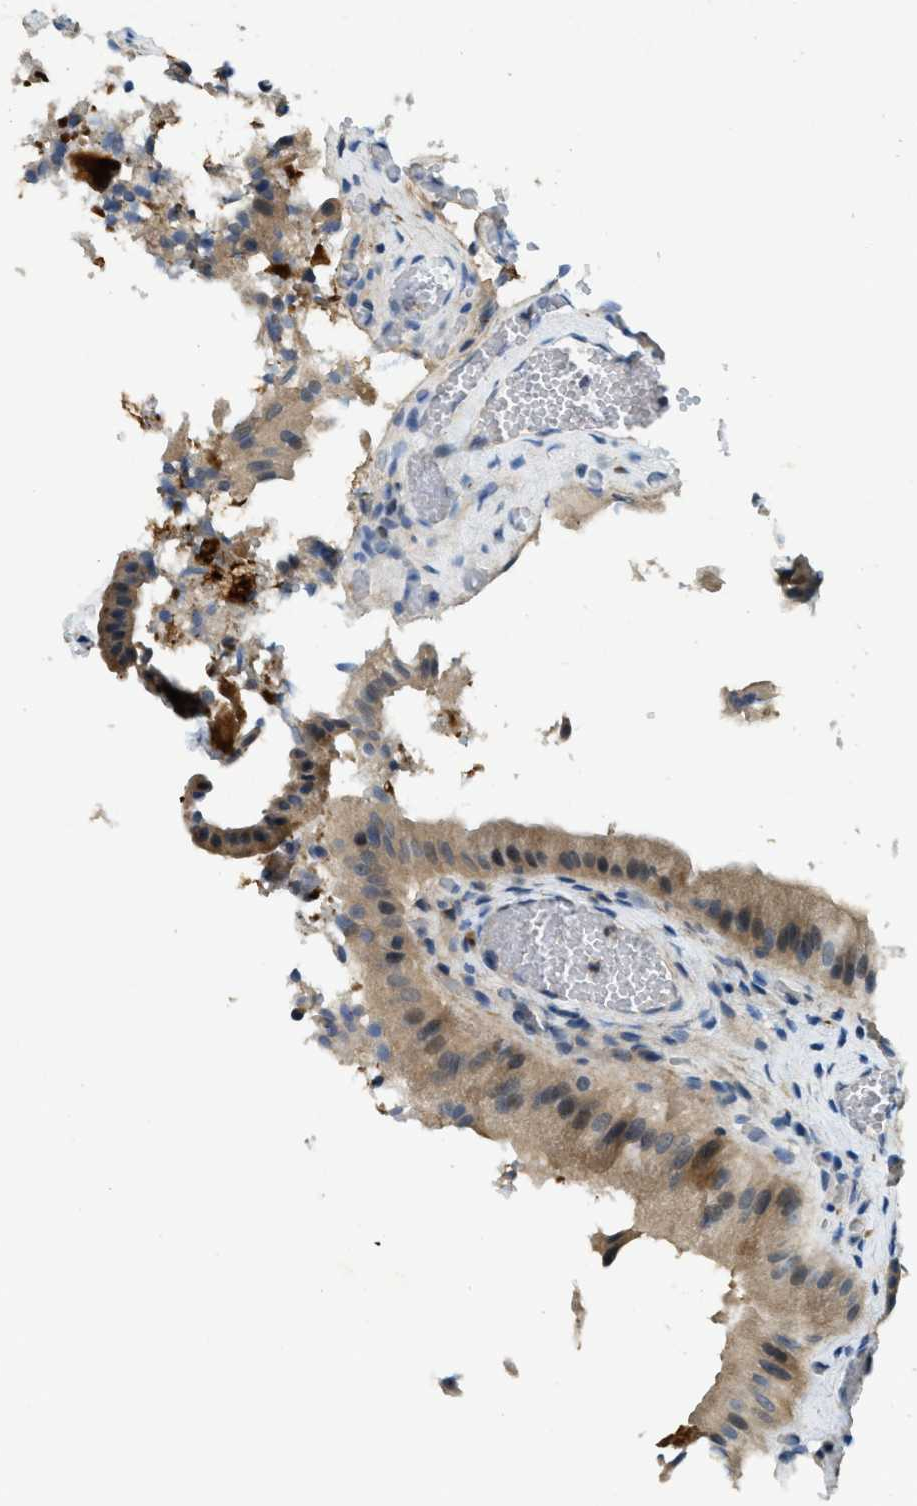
{"staining": {"intensity": "moderate", "quantity": ">75%", "location": "cytoplasmic/membranous"}, "tissue": "gallbladder", "cell_type": "Glandular cells", "image_type": "normal", "snomed": [{"axis": "morphology", "description": "Normal tissue, NOS"}, {"axis": "topography", "description": "Gallbladder"}], "caption": "This is a histology image of immunohistochemistry staining of benign gallbladder, which shows moderate staining in the cytoplasmic/membranous of glandular cells.", "gene": "SNX14", "patient": {"sex": "male", "age": 49}}